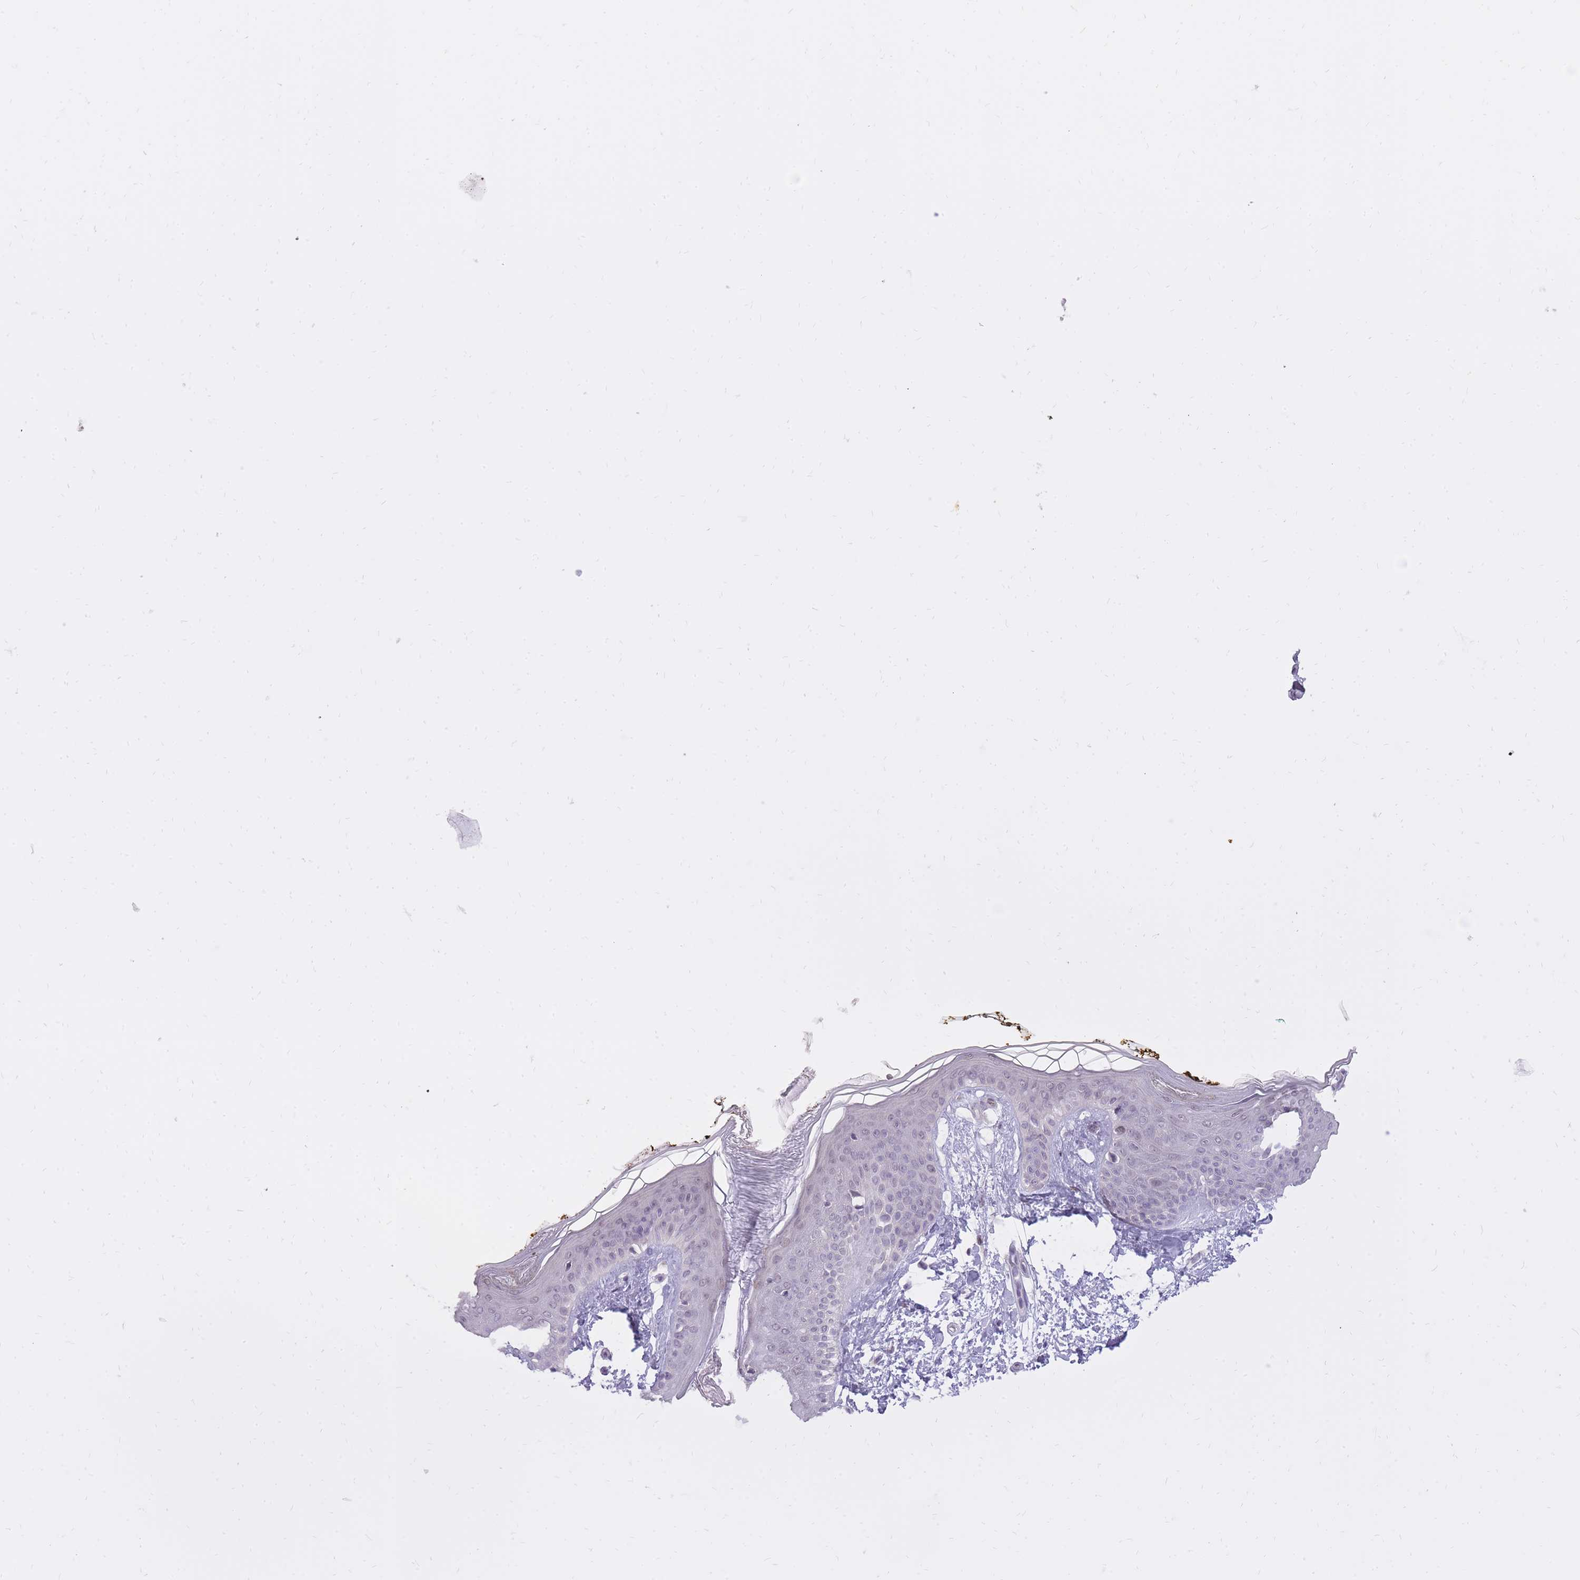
{"staining": {"intensity": "weak", "quantity": "25%-75%", "location": "nuclear"}, "tissue": "skin", "cell_type": "Fibroblasts", "image_type": "normal", "snomed": [{"axis": "morphology", "description": "Normal tissue, NOS"}, {"axis": "topography", "description": "Skin"}], "caption": "Immunohistochemical staining of benign skin reveals weak nuclear protein staining in about 25%-75% of fibroblasts. The staining was performed using DAB to visualize the protein expression in brown, while the nuclei were stained in blue with hematoxylin (Magnification: 20x).", "gene": "TIGD1", "patient": {"sex": "female", "age": 34}}